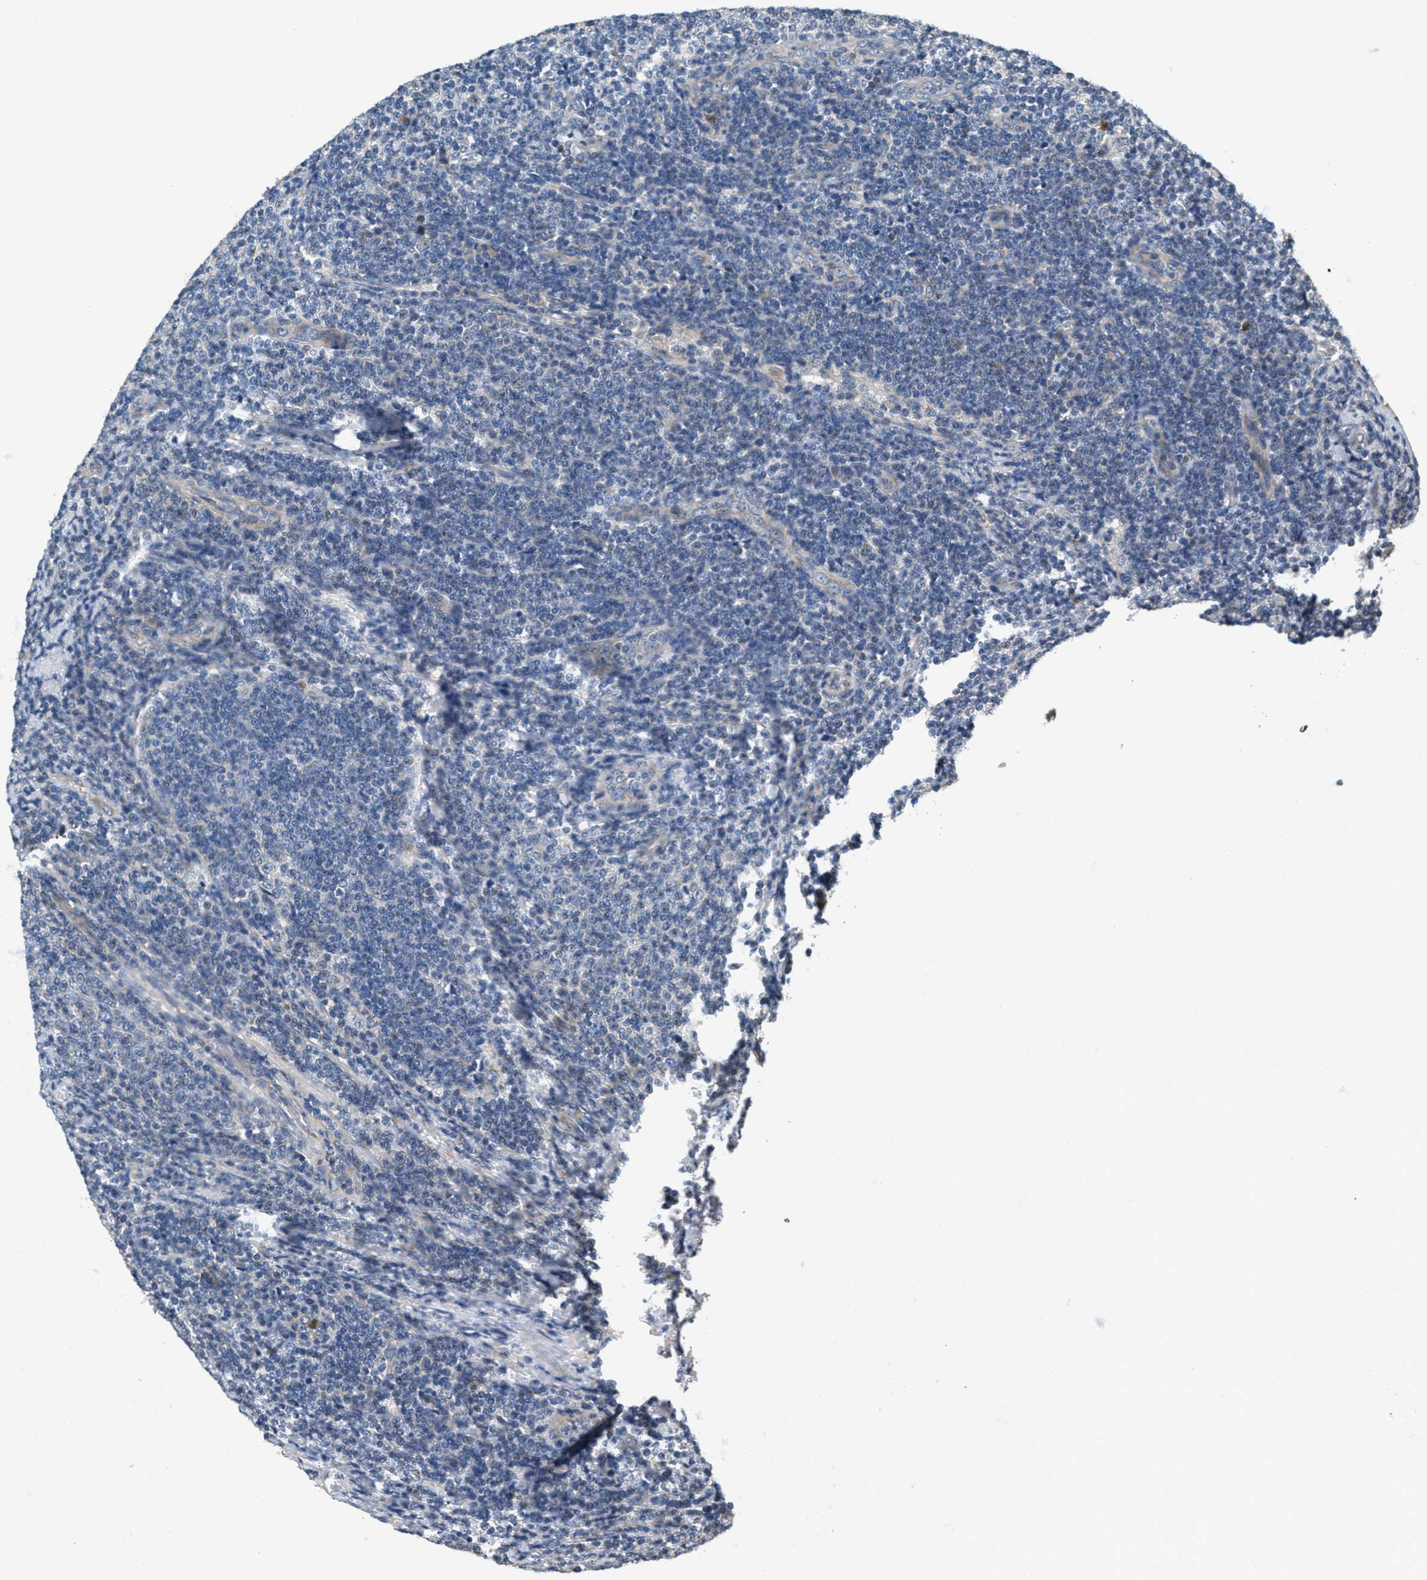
{"staining": {"intensity": "negative", "quantity": "none", "location": "none"}, "tissue": "lymphoma", "cell_type": "Tumor cells", "image_type": "cancer", "snomed": [{"axis": "morphology", "description": "Malignant lymphoma, non-Hodgkin's type, Low grade"}, {"axis": "topography", "description": "Lymph node"}], "caption": "This is a micrograph of IHC staining of low-grade malignant lymphoma, non-Hodgkin's type, which shows no positivity in tumor cells.", "gene": "TOMM70", "patient": {"sex": "male", "age": 66}}